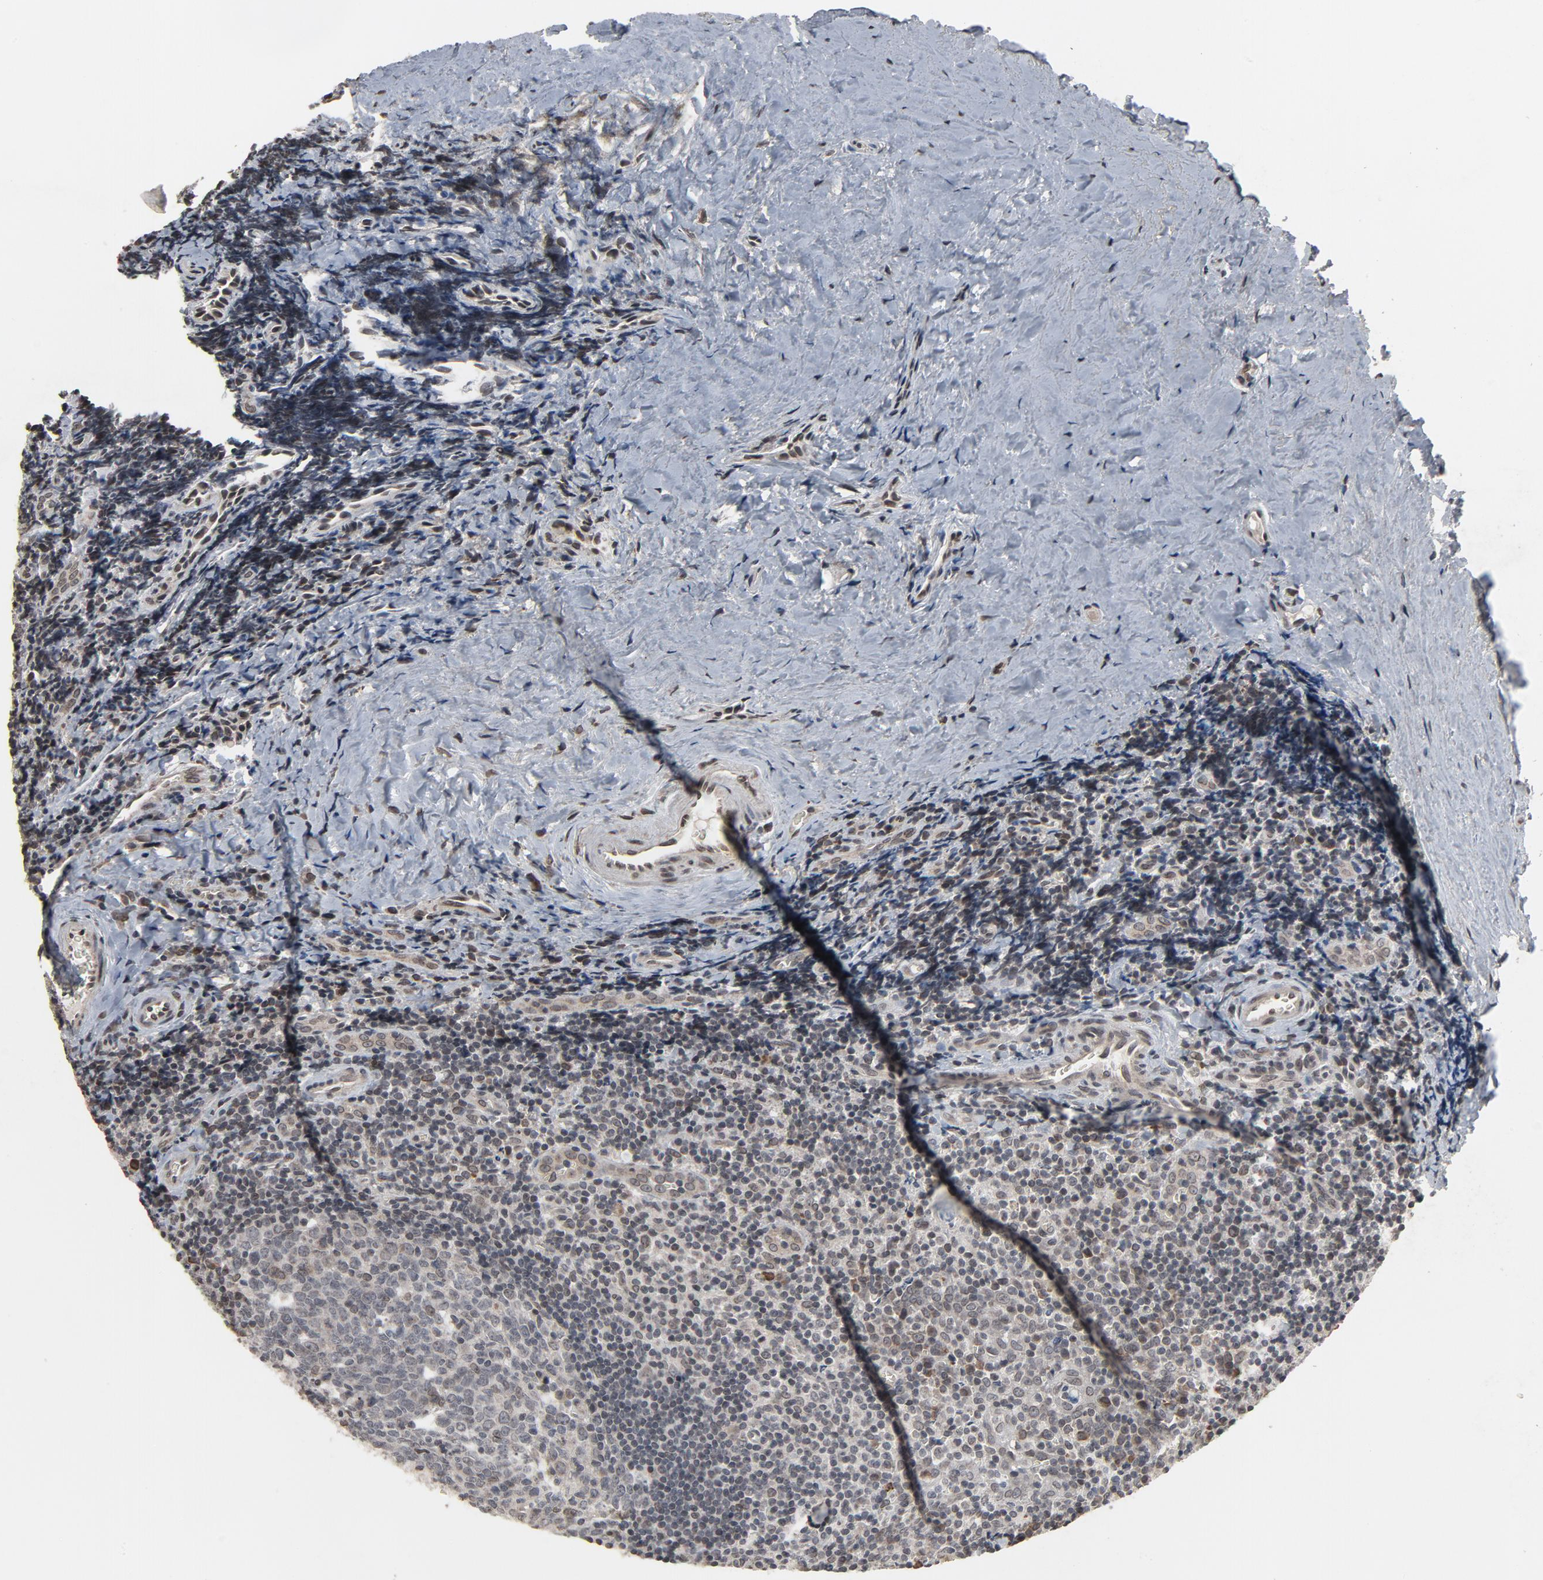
{"staining": {"intensity": "negative", "quantity": "none", "location": "none"}, "tissue": "tonsil", "cell_type": "Germinal center cells", "image_type": "normal", "snomed": [{"axis": "morphology", "description": "Normal tissue, NOS"}, {"axis": "topography", "description": "Tonsil"}], "caption": "Immunohistochemistry (IHC) photomicrograph of normal tonsil: human tonsil stained with DAB demonstrates no significant protein positivity in germinal center cells. (DAB (3,3'-diaminobenzidine) immunohistochemistry with hematoxylin counter stain).", "gene": "POM121", "patient": {"sex": "male", "age": 20}}